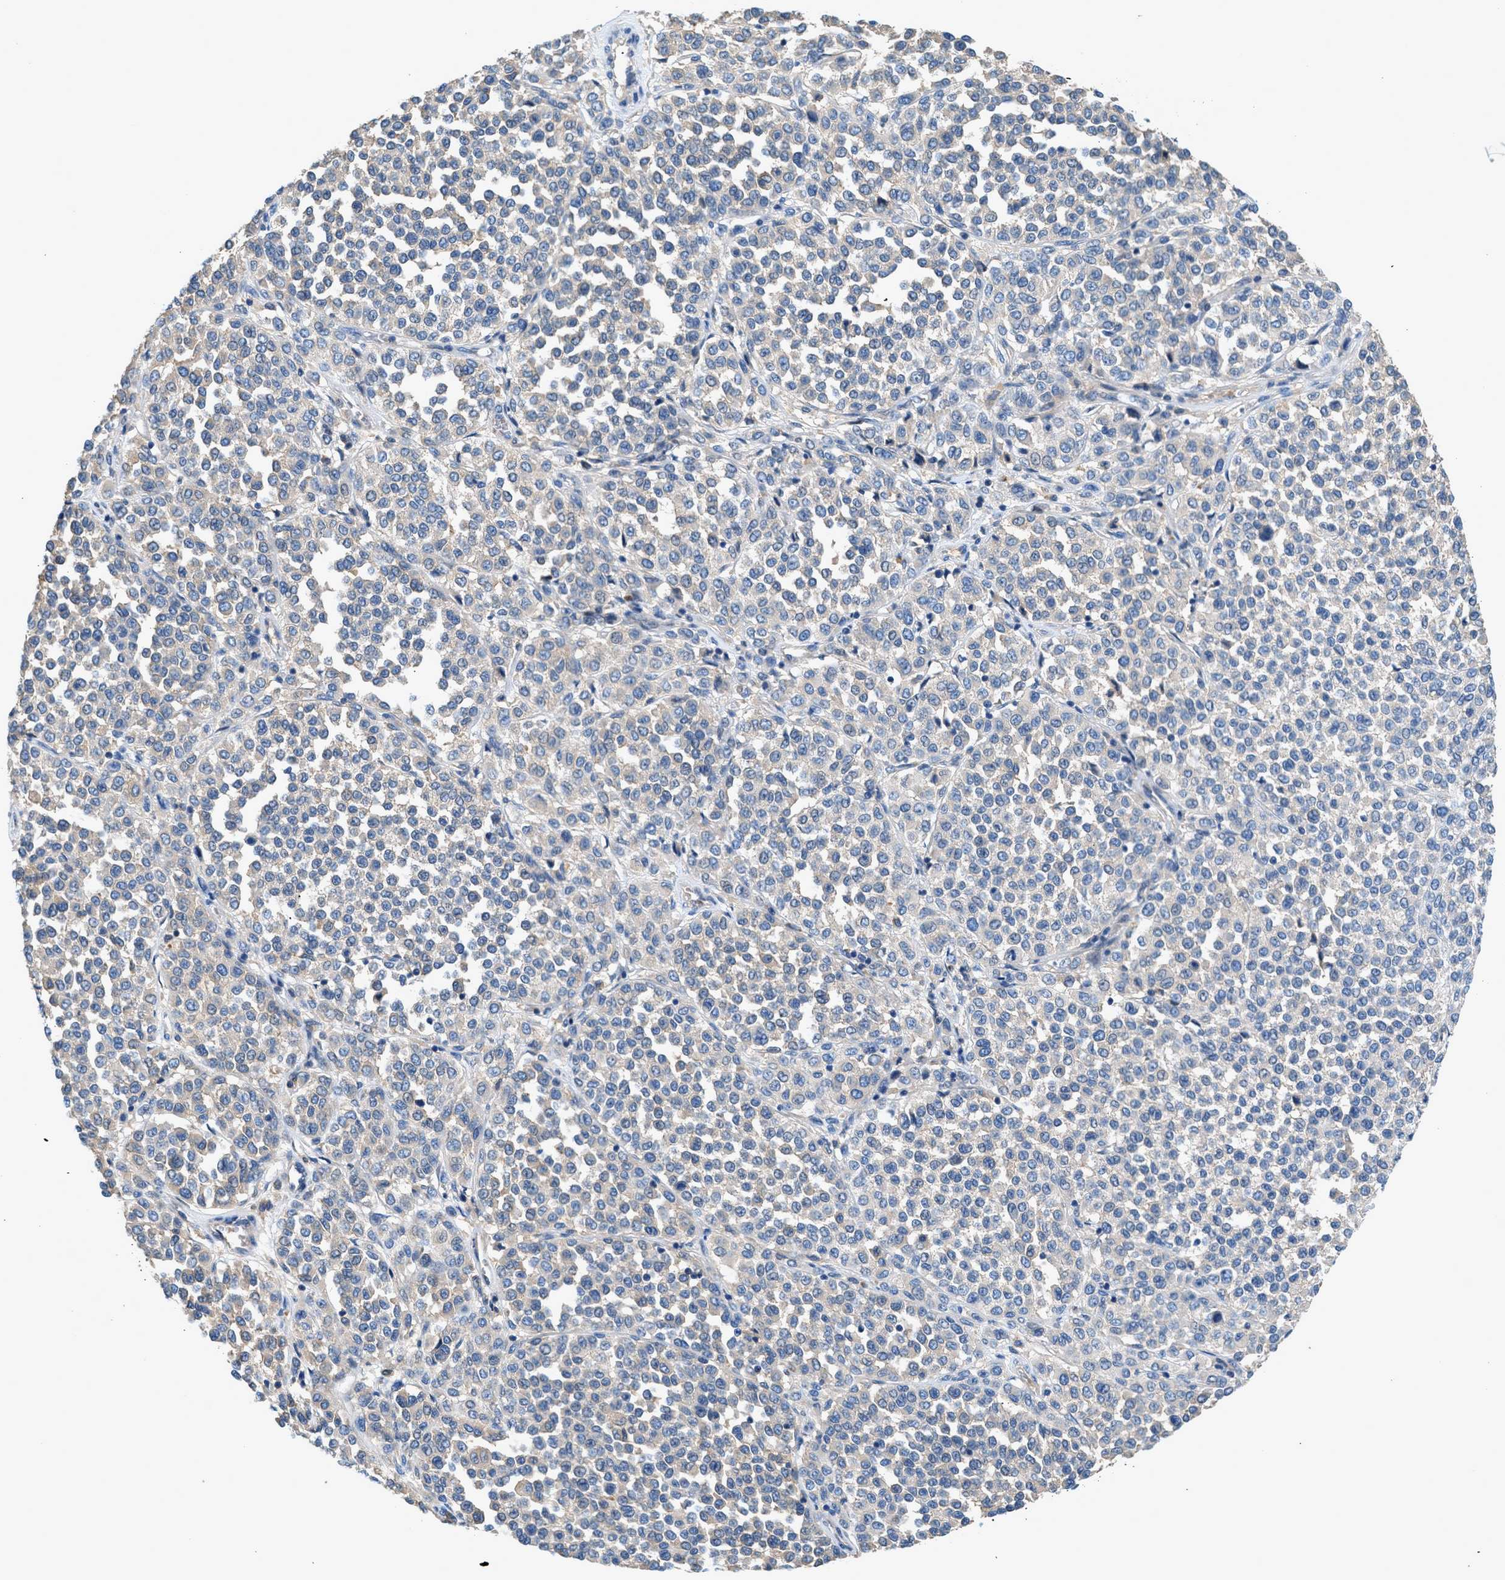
{"staining": {"intensity": "negative", "quantity": "none", "location": "none"}, "tissue": "melanoma", "cell_type": "Tumor cells", "image_type": "cancer", "snomed": [{"axis": "morphology", "description": "Malignant melanoma, Metastatic site"}, {"axis": "topography", "description": "Pancreas"}], "caption": "DAB (3,3'-diaminobenzidine) immunohistochemical staining of human malignant melanoma (metastatic site) displays no significant staining in tumor cells.", "gene": "RWDD2B", "patient": {"sex": "female", "age": 30}}